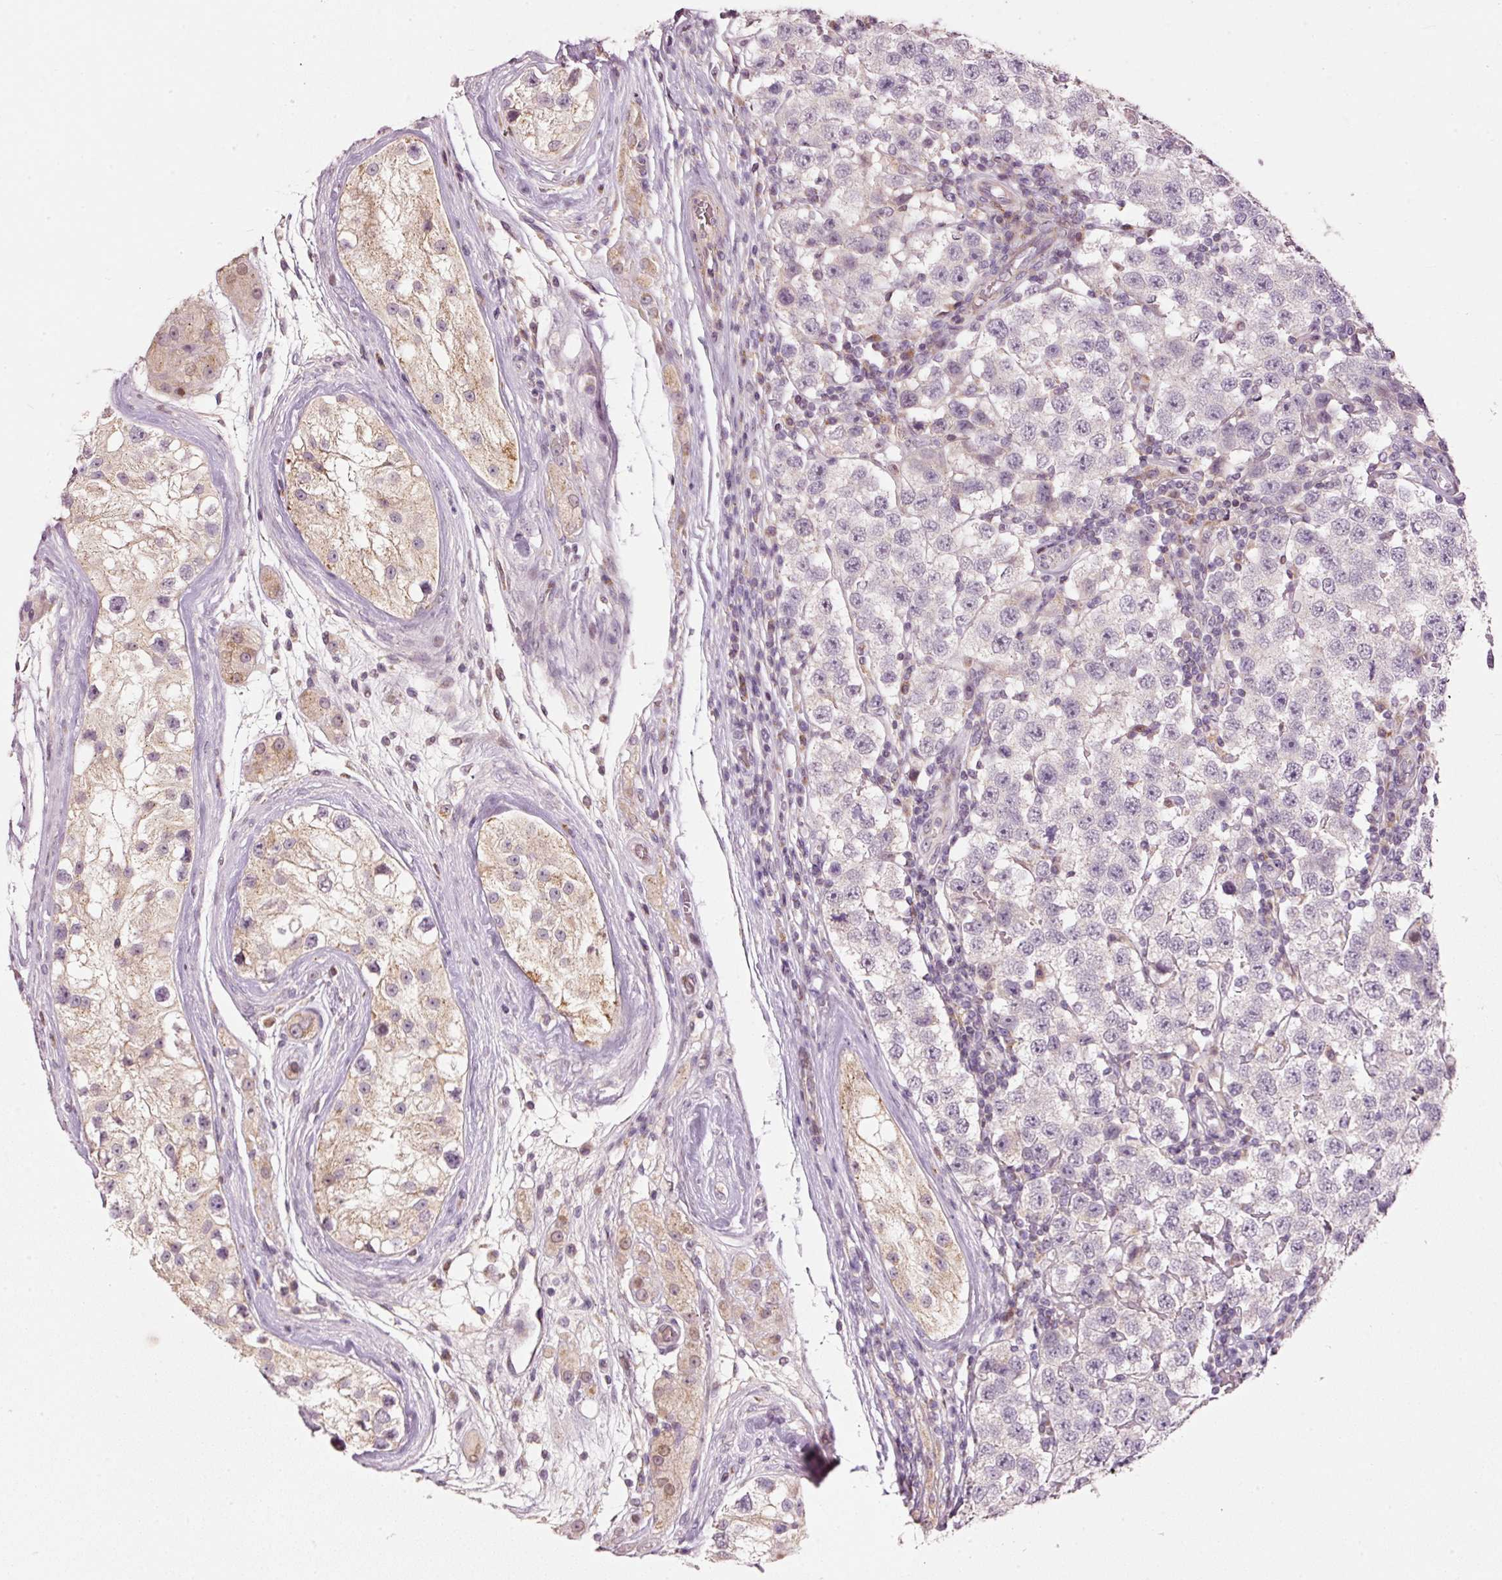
{"staining": {"intensity": "negative", "quantity": "none", "location": "none"}, "tissue": "testis cancer", "cell_type": "Tumor cells", "image_type": "cancer", "snomed": [{"axis": "morphology", "description": "Seminoma, NOS"}, {"axis": "topography", "description": "Testis"}], "caption": "High power microscopy photomicrograph of an immunohistochemistry image of testis cancer (seminoma), revealing no significant positivity in tumor cells.", "gene": "TOB2", "patient": {"sex": "male", "age": 34}}